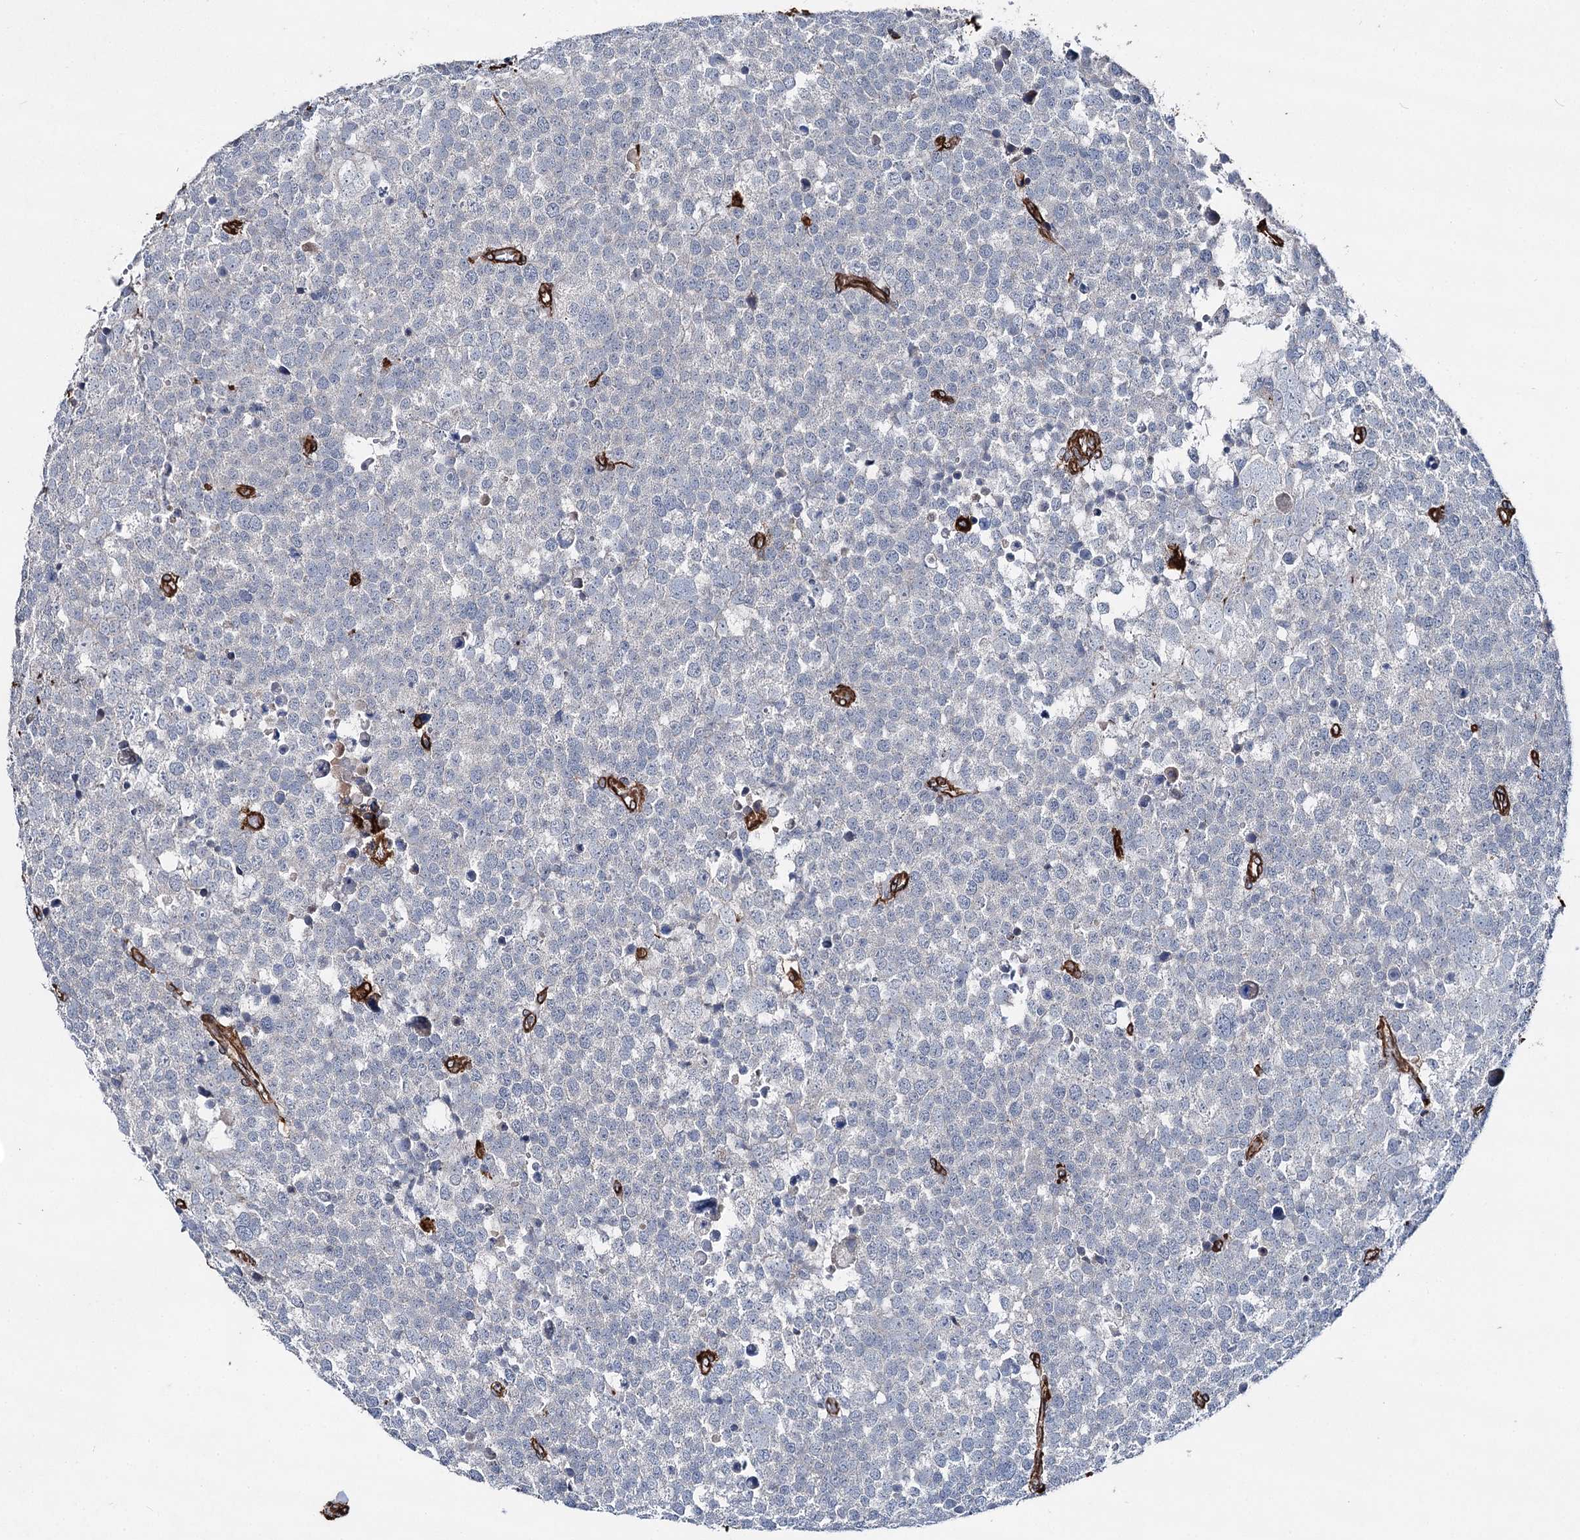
{"staining": {"intensity": "negative", "quantity": "none", "location": "none"}, "tissue": "testis cancer", "cell_type": "Tumor cells", "image_type": "cancer", "snomed": [{"axis": "morphology", "description": "Seminoma, NOS"}, {"axis": "topography", "description": "Testis"}], "caption": "This histopathology image is of testis cancer stained with immunohistochemistry to label a protein in brown with the nuclei are counter-stained blue. There is no positivity in tumor cells. (DAB IHC visualized using brightfield microscopy, high magnification).", "gene": "CLEC4M", "patient": {"sex": "male", "age": 71}}